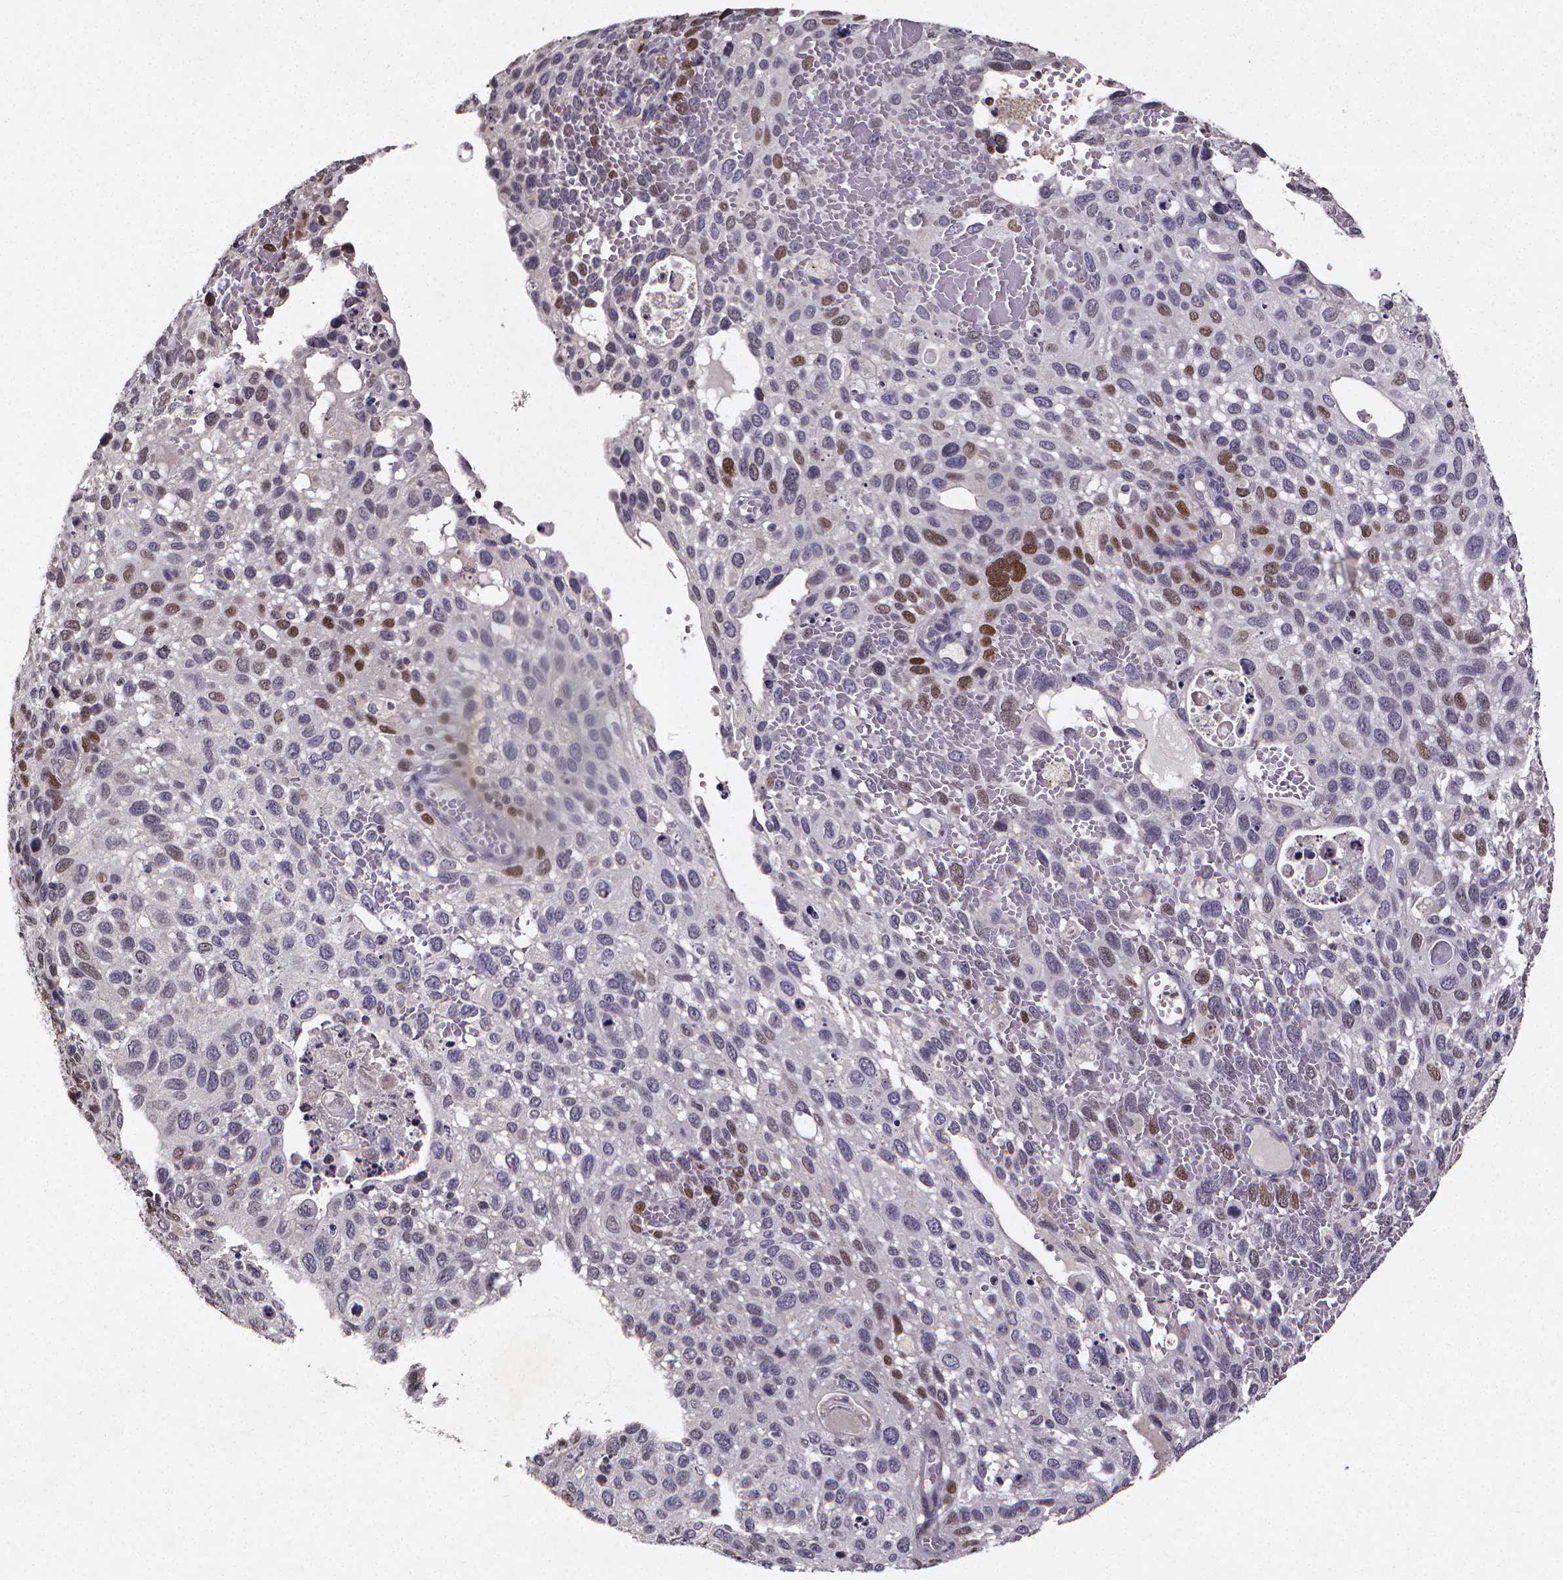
{"staining": {"intensity": "moderate", "quantity": "<25%", "location": "nuclear"}, "tissue": "cervical cancer", "cell_type": "Tumor cells", "image_type": "cancer", "snomed": [{"axis": "morphology", "description": "Squamous cell carcinoma, NOS"}, {"axis": "topography", "description": "Cervix"}], "caption": "Immunohistochemical staining of cervical cancer (squamous cell carcinoma) exhibits moderate nuclear protein expression in approximately <25% of tumor cells. (DAB (3,3'-diaminobenzidine) = brown stain, brightfield microscopy at high magnification).", "gene": "TP73", "patient": {"sex": "female", "age": 70}}